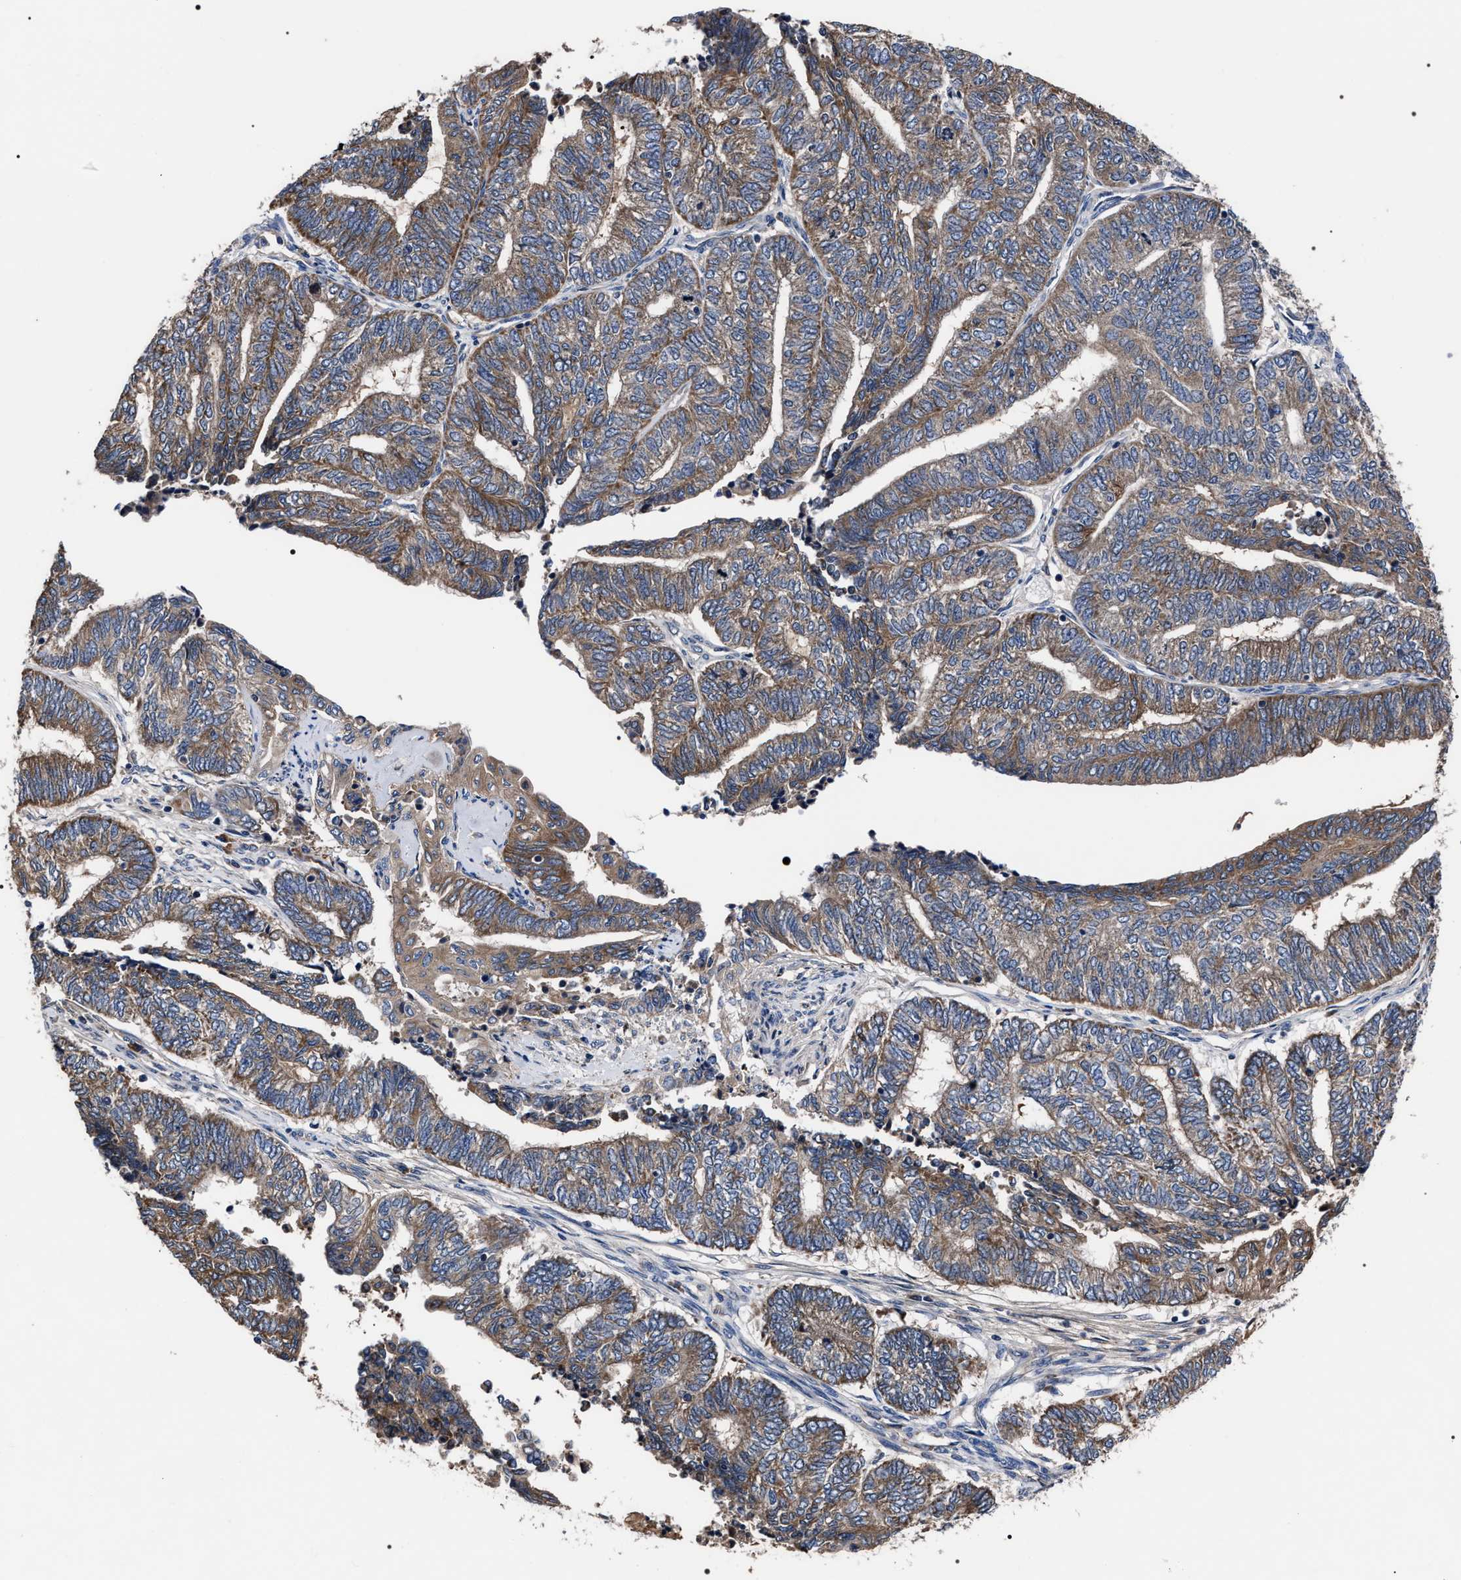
{"staining": {"intensity": "moderate", "quantity": ">75%", "location": "cytoplasmic/membranous"}, "tissue": "endometrial cancer", "cell_type": "Tumor cells", "image_type": "cancer", "snomed": [{"axis": "morphology", "description": "Adenocarcinoma, NOS"}, {"axis": "topography", "description": "Uterus"}, {"axis": "topography", "description": "Endometrium"}], "caption": "Immunohistochemical staining of adenocarcinoma (endometrial) displays medium levels of moderate cytoplasmic/membranous protein positivity in about >75% of tumor cells.", "gene": "MACC1", "patient": {"sex": "female", "age": 70}}